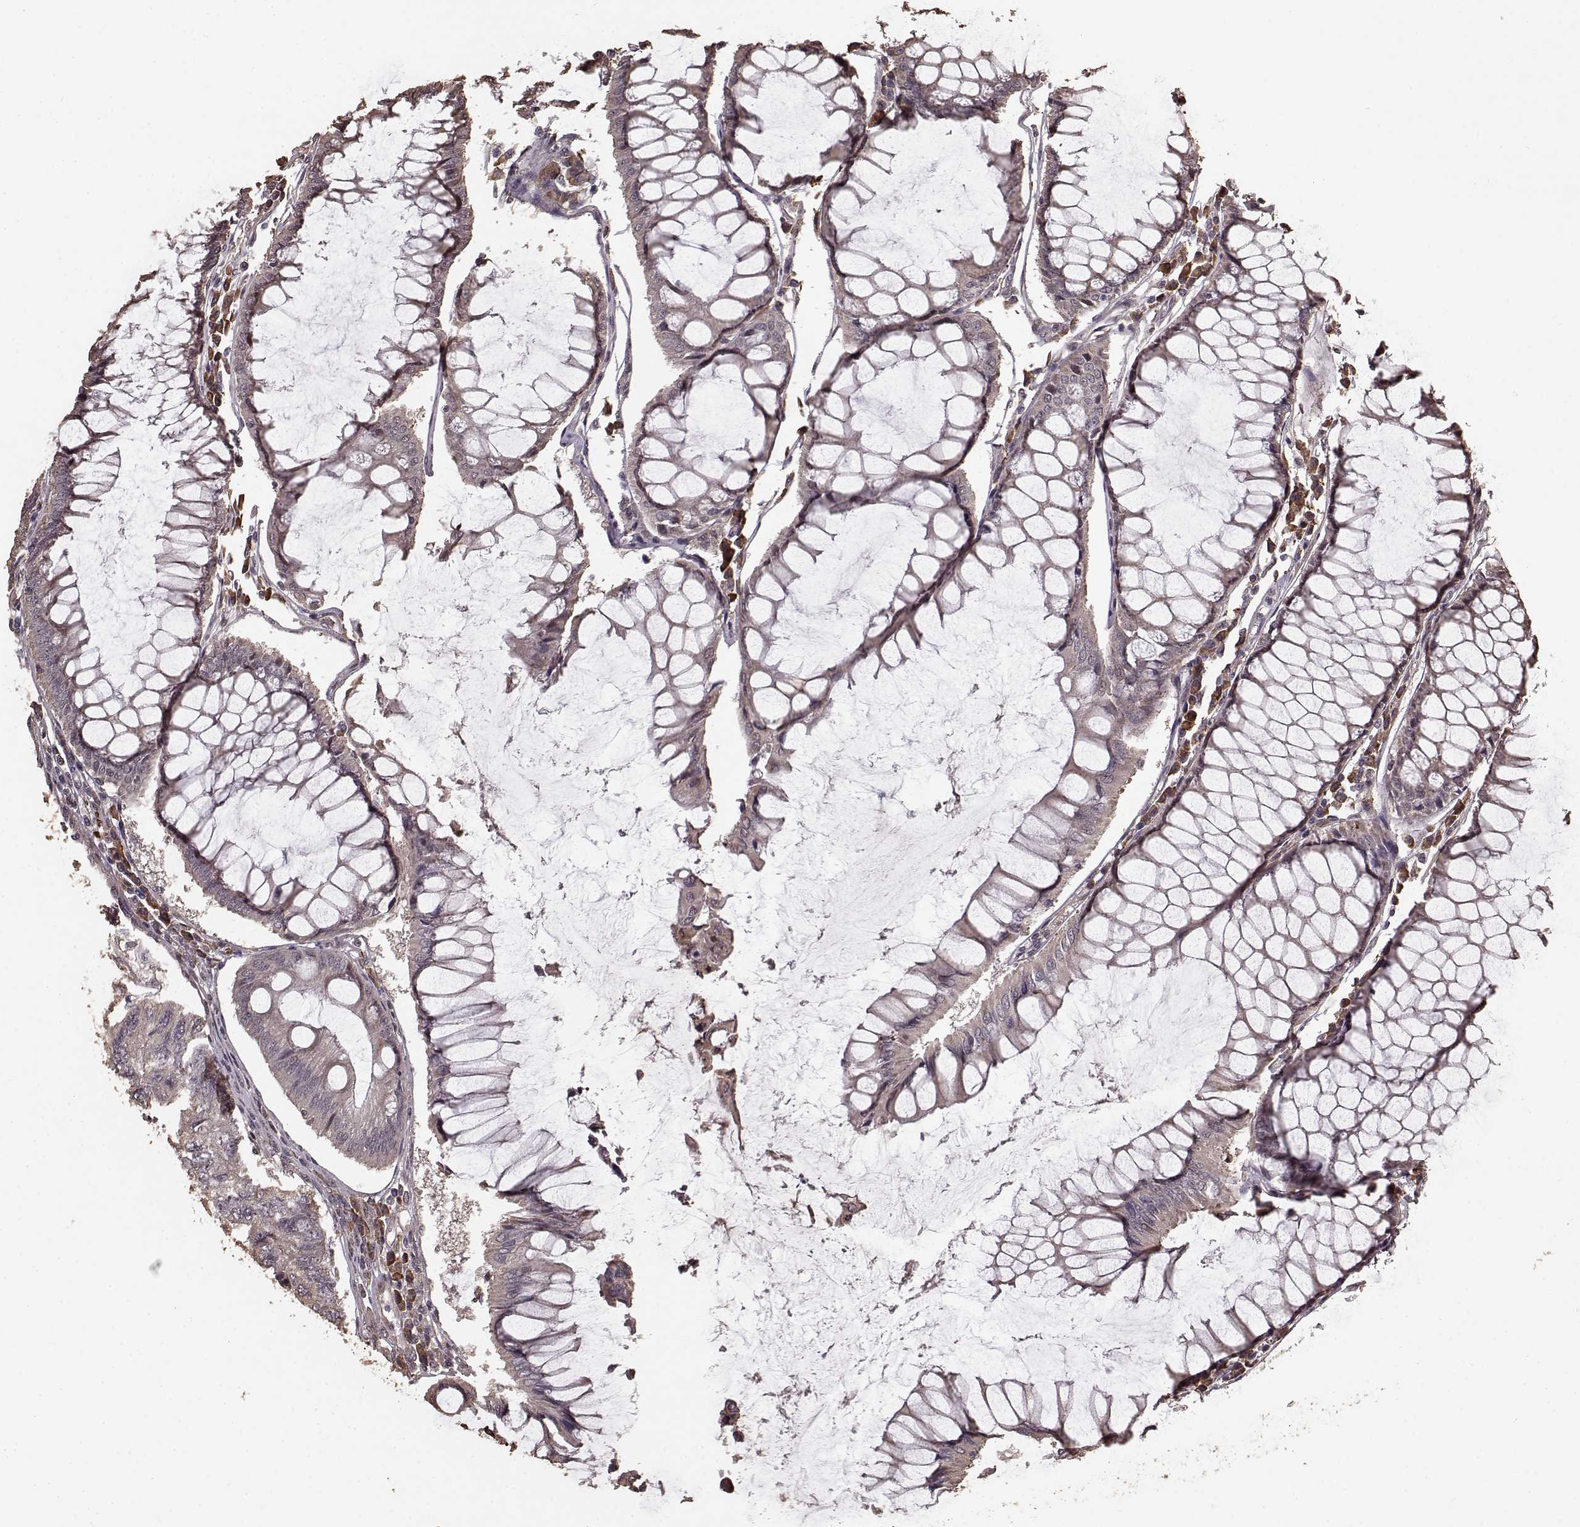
{"staining": {"intensity": "weak", "quantity": "25%-75%", "location": "cytoplasmic/membranous"}, "tissue": "colorectal cancer", "cell_type": "Tumor cells", "image_type": "cancer", "snomed": [{"axis": "morphology", "description": "Adenocarcinoma, NOS"}, {"axis": "topography", "description": "Colon"}], "caption": "Immunohistochemical staining of adenocarcinoma (colorectal) reveals weak cytoplasmic/membranous protein staining in approximately 25%-75% of tumor cells.", "gene": "USP15", "patient": {"sex": "female", "age": 65}}